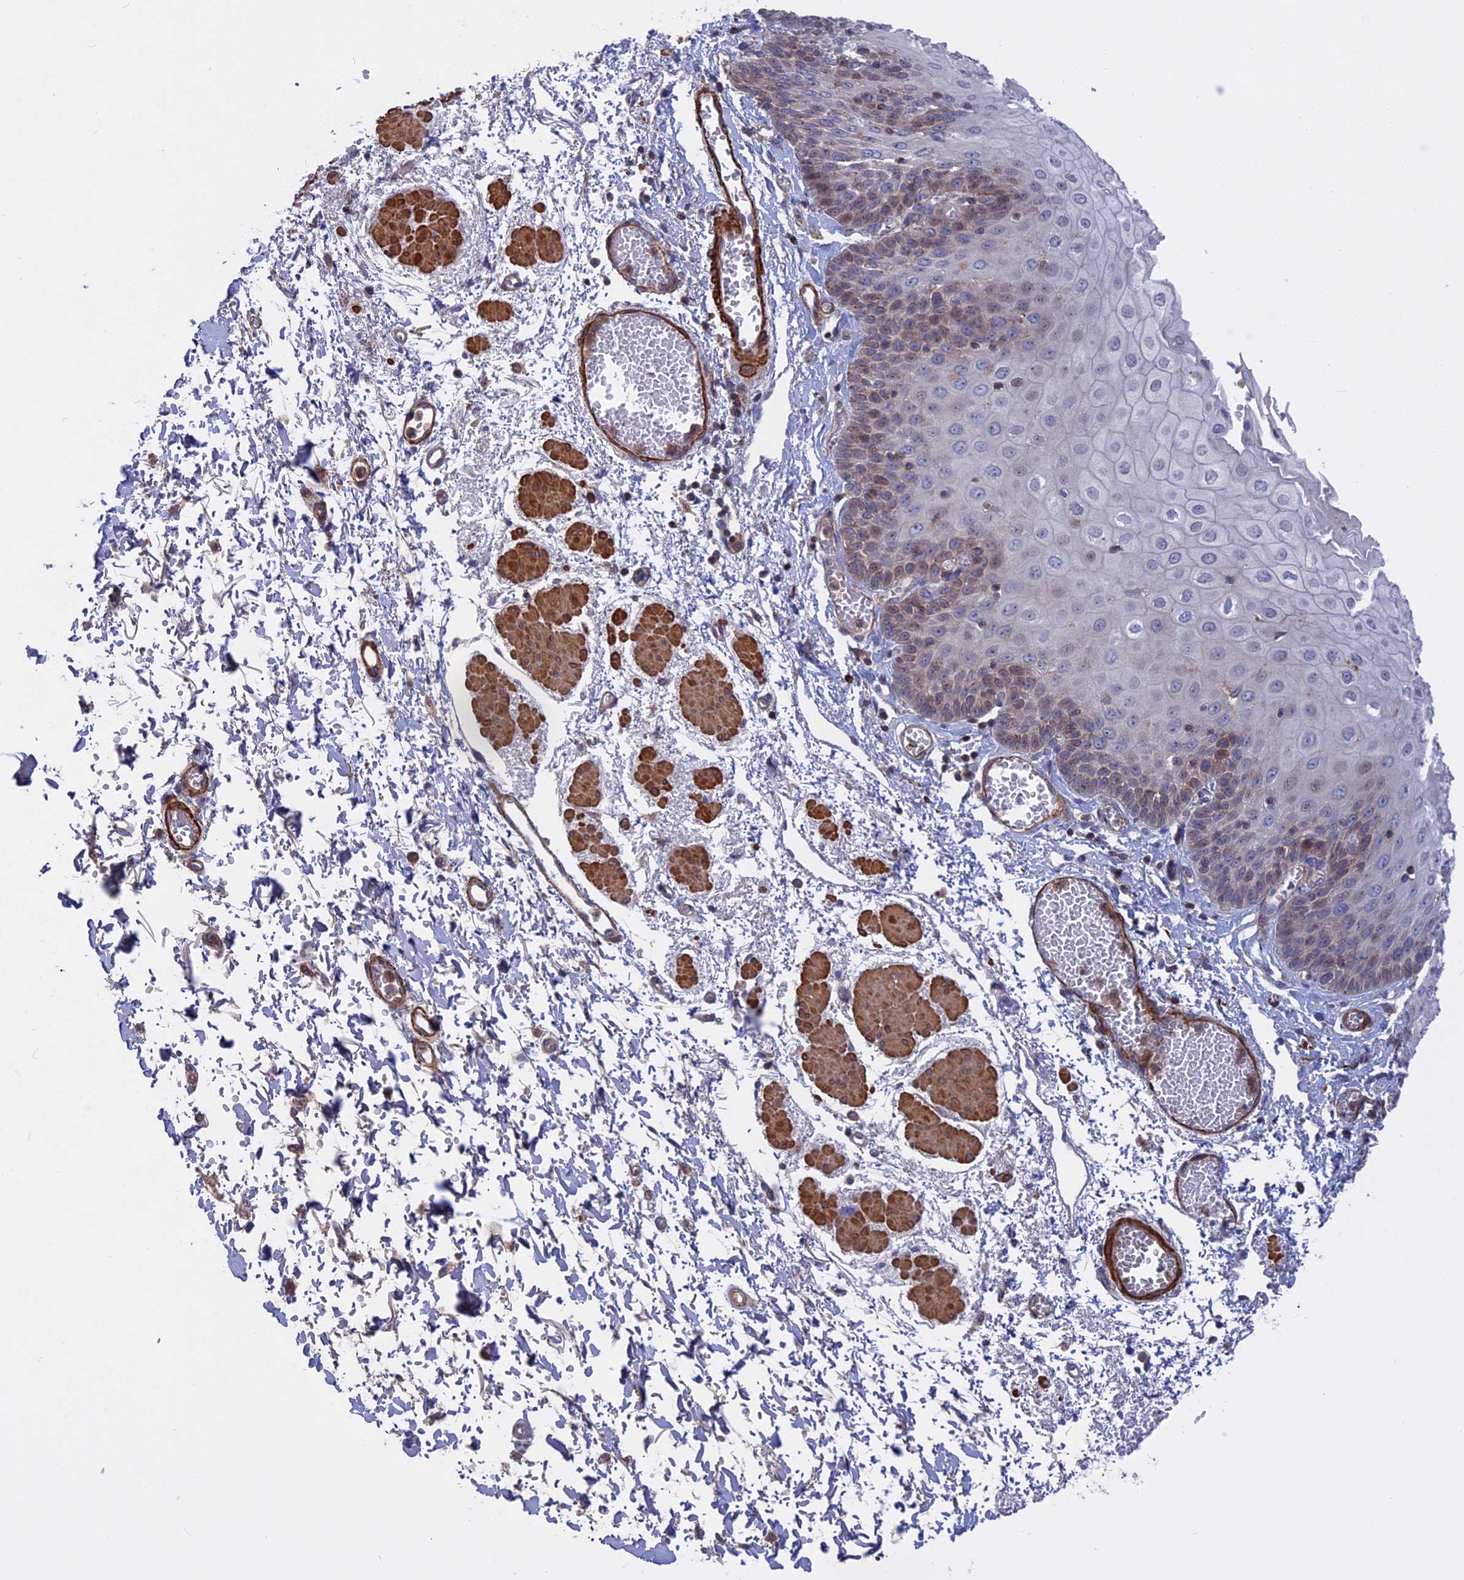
{"staining": {"intensity": "weak", "quantity": "<25%", "location": "cytoplasmic/membranous"}, "tissue": "esophagus", "cell_type": "Squamous epithelial cells", "image_type": "normal", "snomed": [{"axis": "morphology", "description": "Normal tissue, NOS"}, {"axis": "topography", "description": "Esophagus"}], "caption": "Immunohistochemistry (IHC) of unremarkable human esophagus shows no positivity in squamous epithelial cells. (DAB immunohistochemistry (IHC), high magnification).", "gene": "LYPD5", "patient": {"sex": "male", "age": 81}}